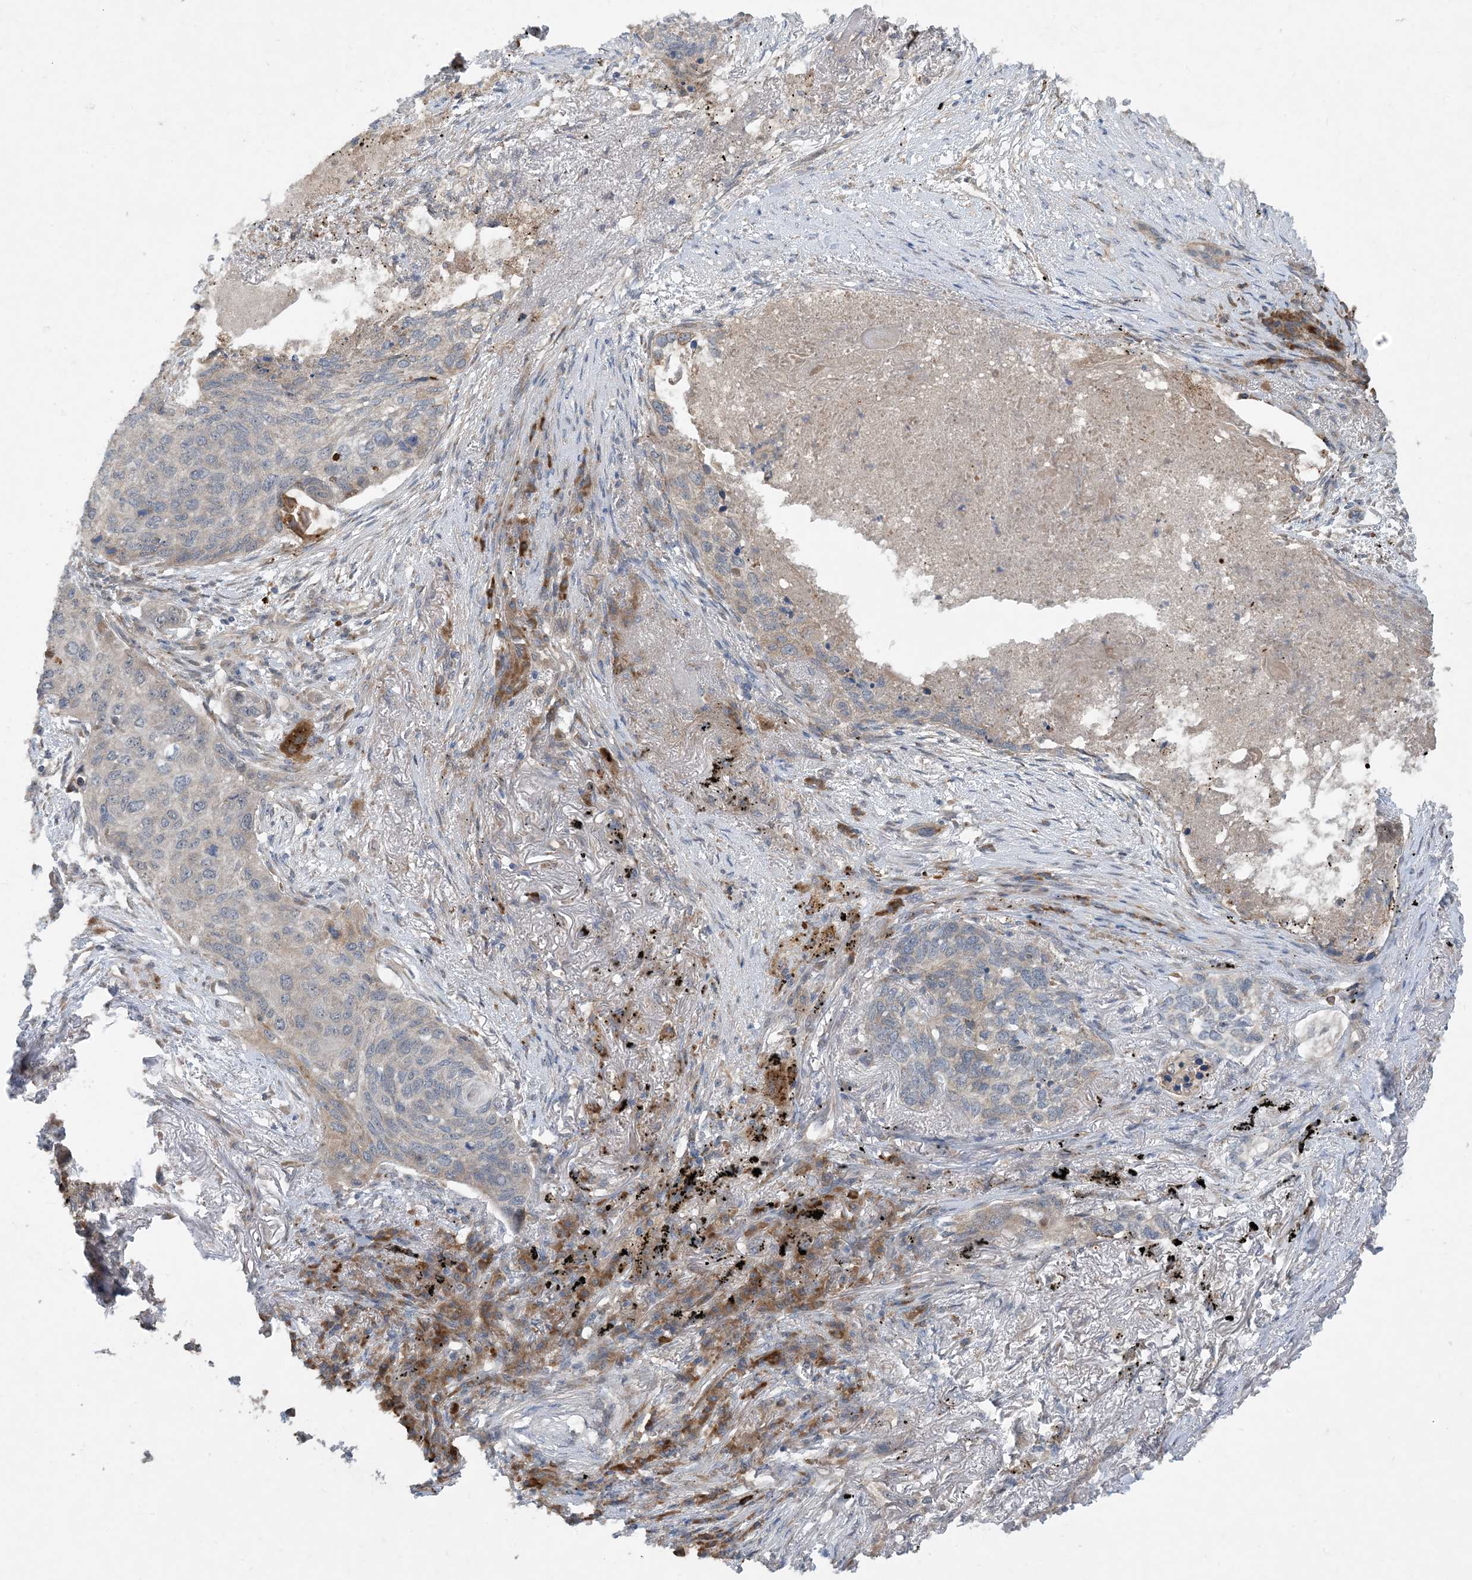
{"staining": {"intensity": "negative", "quantity": "none", "location": "none"}, "tissue": "lung cancer", "cell_type": "Tumor cells", "image_type": "cancer", "snomed": [{"axis": "morphology", "description": "Squamous cell carcinoma, NOS"}, {"axis": "topography", "description": "Lung"}], "caption": "DAB immunohistochemical staining of squamous cell carcinoma (lung) reveals no significant positivity in tumor cells. (DAB (3,3'-diaminobenzidine) IHC visualized using brightfield microscopy, high magnification).", "gene": "PHOSPHO2", "patient": {"sex": "female", "age": 63}}